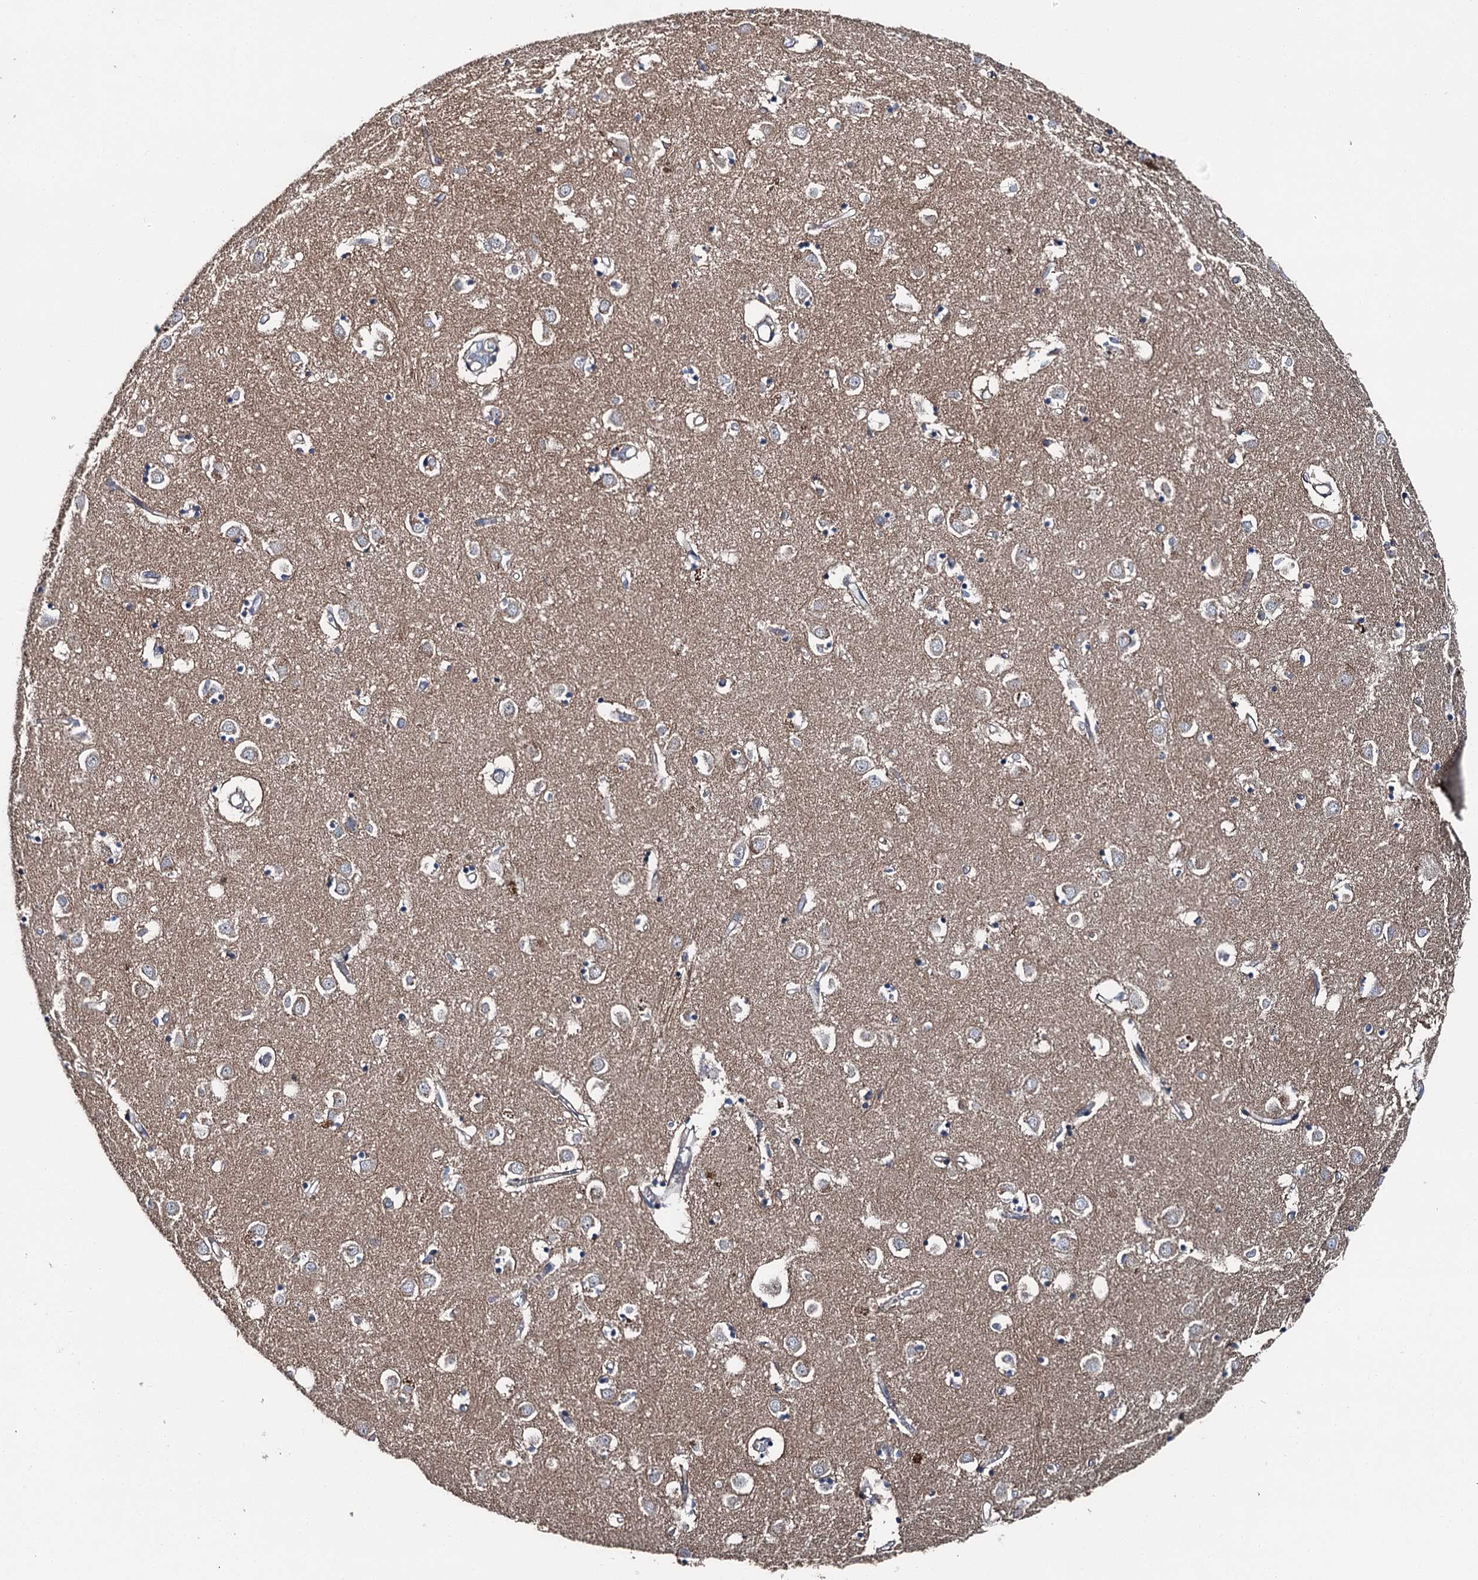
{"staining": {"intensity": "weak", "quantity": "25%-75%", "location": "cytoplasmic/membranous"}, "tissue": "caudate", "cell_type": "Glial cells", "image_type": "normal", "snomed": [{"axis": "morphology", "description": "Normal tissue, NOS"}, {"axis": "topography", "description": "Lateral ventricle wall"}], "caption": "Immunohistochemical staining of normal caudate demonstrates 25%-75% levels of weak cytoplasmic/membranous protein positivity in about 25%-75% of glial cells.", "gene": "SLC22A25", "patient": {"sex": "male", "age": 70}}